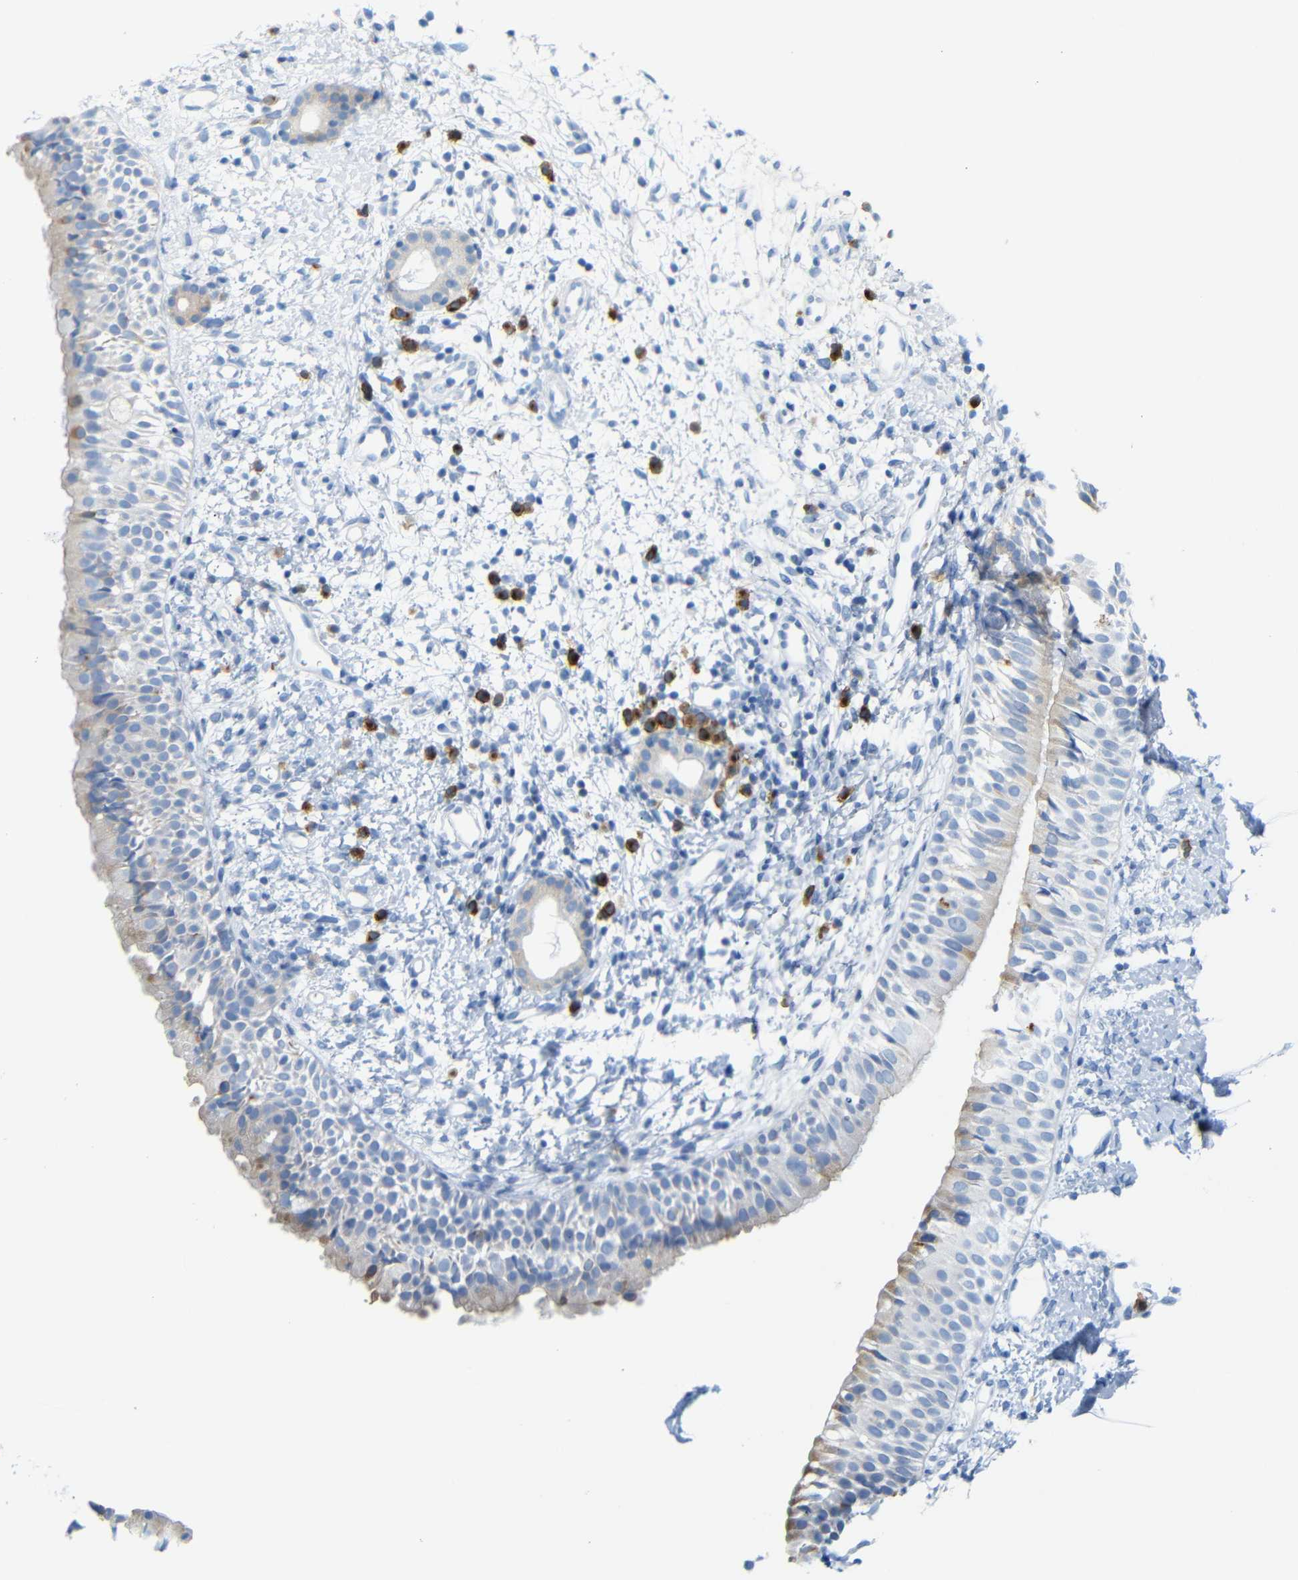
{"staining": {"intensity": "weak", "quantity": "<25%", "location": "cytoplasmic/membranous"}, "tissue": "nasopharynx", "cell_type": "Respiratory epithelial cells", "image_type": "normal", "snomed": [{"axis": "morphology", "description": "Normal tissue, NOS"}, {"axis": "topography", "description": "Nasopharynx"}], "caption": "The photomicrograph displays no significant positivity in respiratory epithelial cells of nasopharynx. Nuclei are stained in blue.", "gene": "FCRL1", "patient": {"sex": "male", "age": 22}}